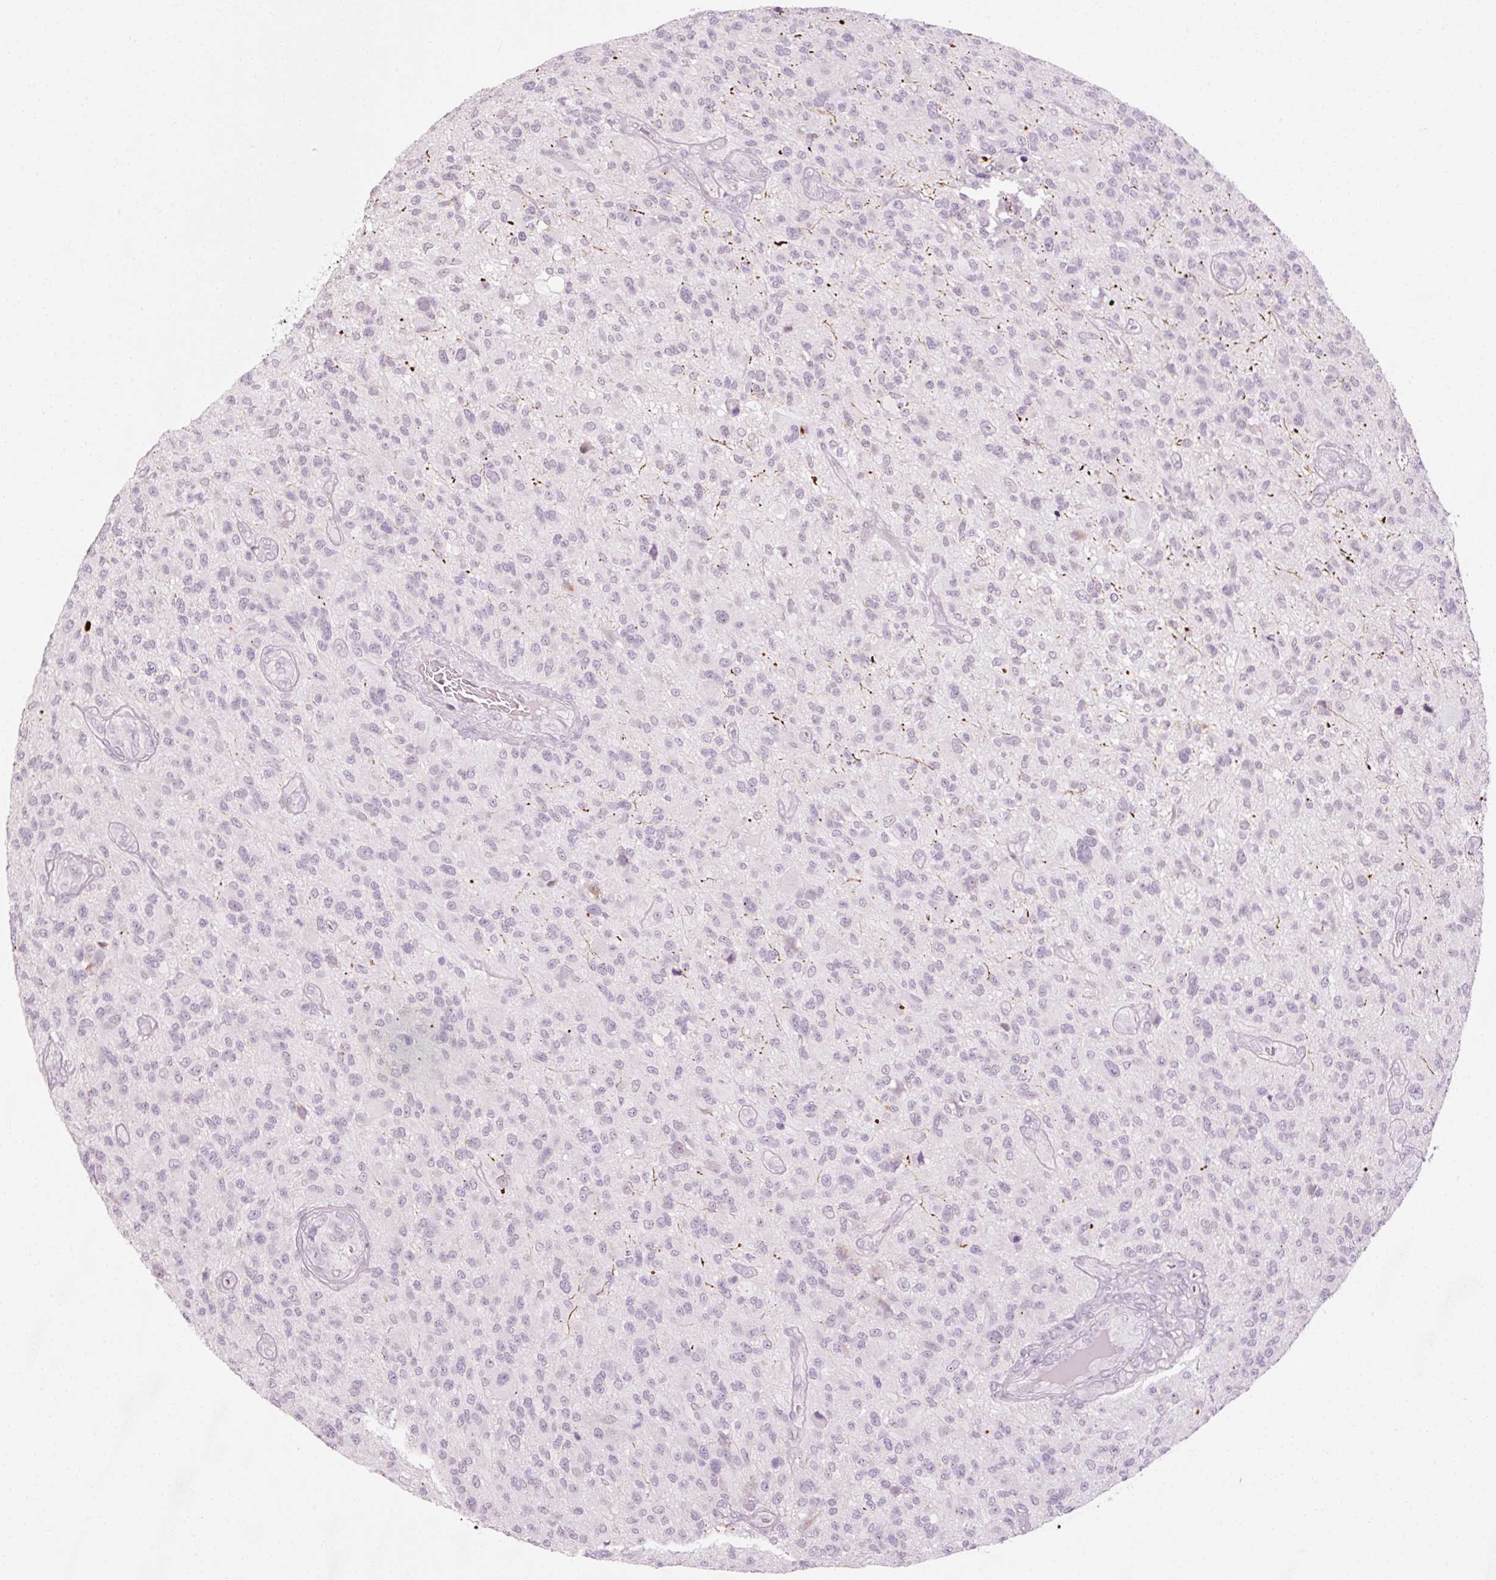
{"staining": {"intensity": "negative", "quantity": "none", "location": "none"}, "tissue": "glioma", "cell_type": "Tumor cells", "image_type": "cancer", "snomed": [{"axis": "morphology", "description": "Glioma, malignant, High grade"}, {"axis": "topography", "description": "Brain"}], "caption": "Image shows no significant protein positivity in tumor cells of malignant glioma (high-grade). Nuclei are stained in blue.", "gene": "ANKRD20A1", "patient": {"sex": "male", "age": 47}}